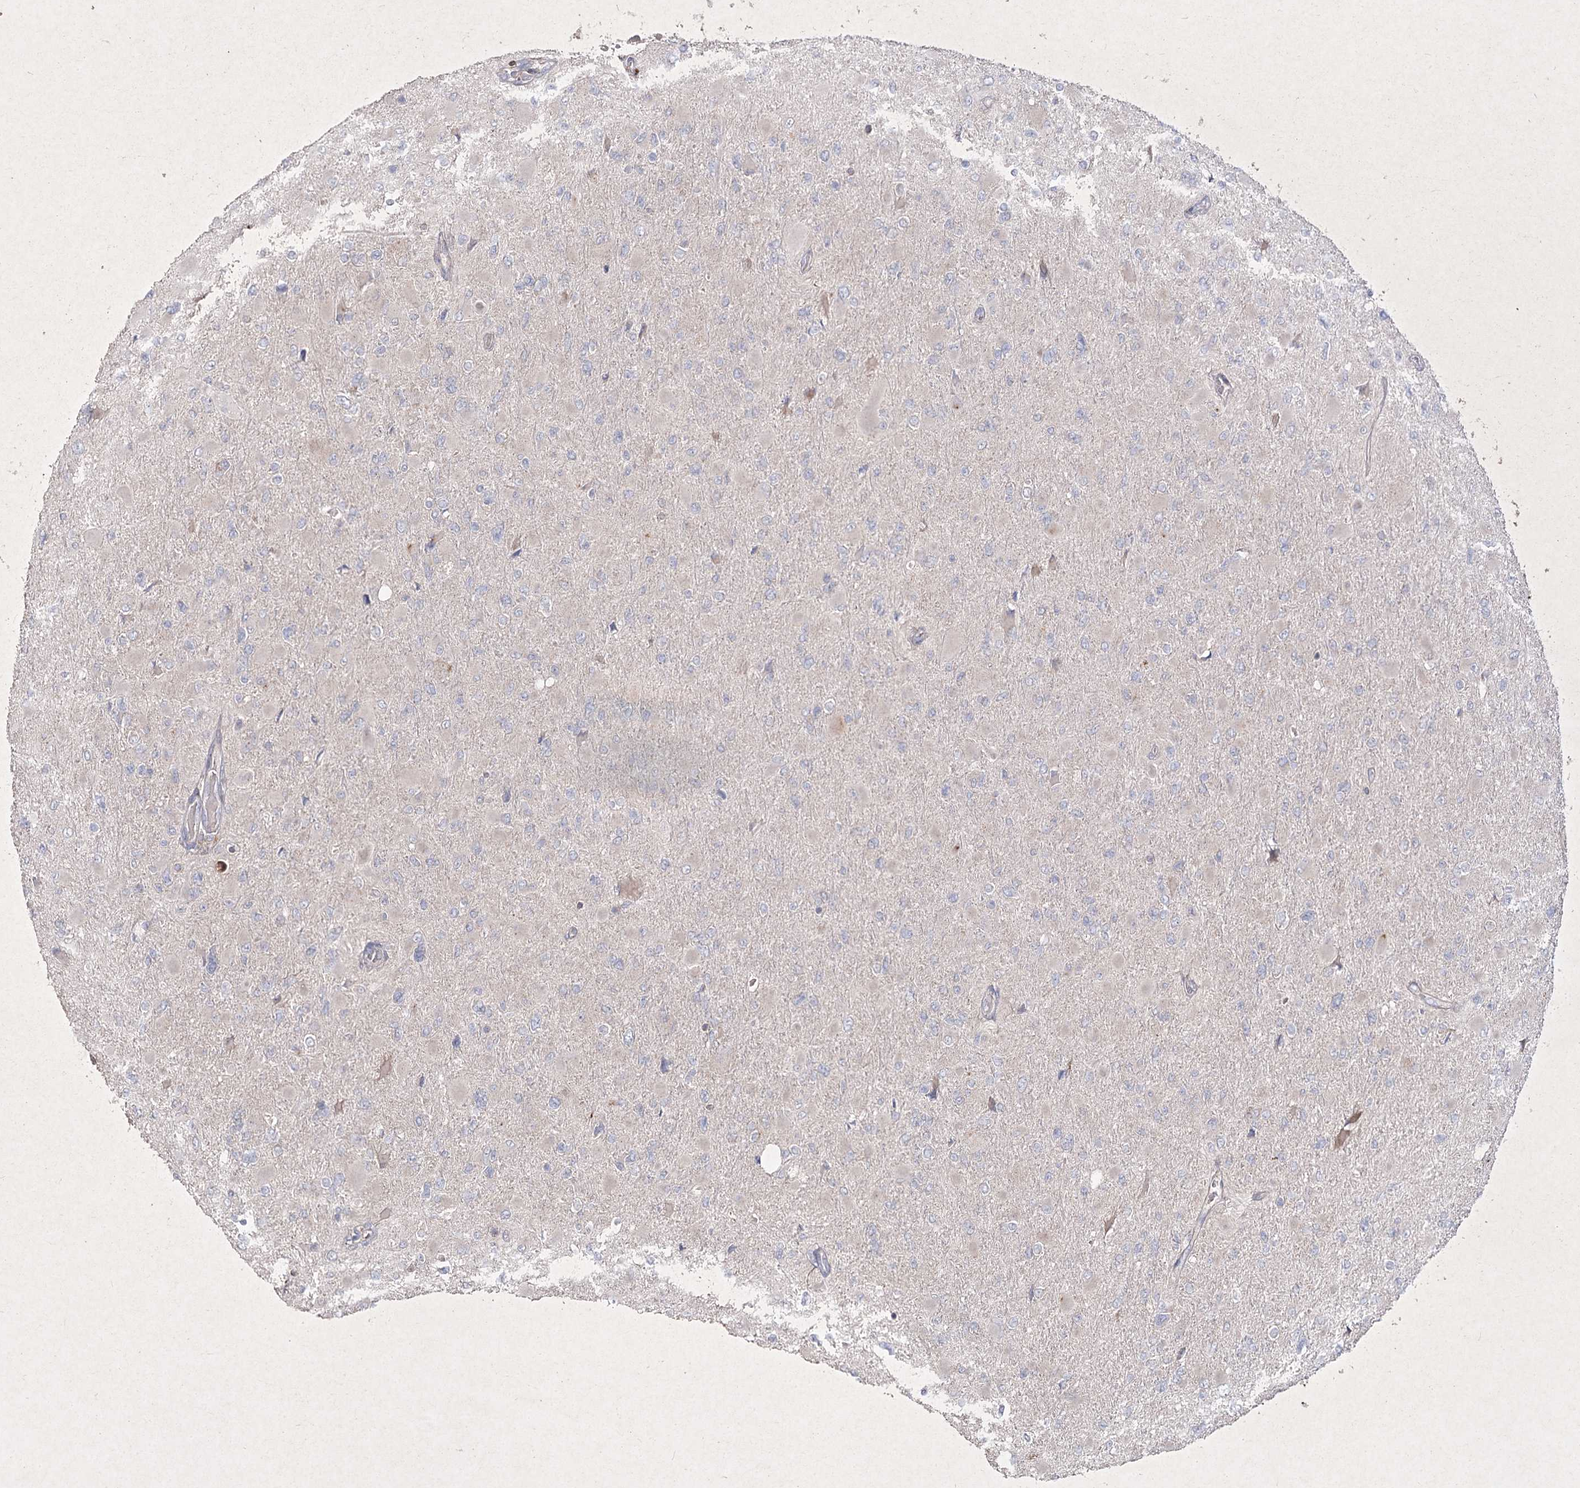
{"staining": {"intensity": "negative", "quantity": "none", "location": "none"}, "tissue": "glioma", "cell_type": "Tumor cells", "image_type": "cancer", "snomed": [{"axis": "morphology", "description": "Glioma, malignant, High grade"}, {"axis": "topography", "description": "Cerebral cortex"}], "caption": "This is an immunohistochemistry (IHC) histopathology image of malignant glioma (high-grade). There is no expression in tumor cells.", "gene": "CIB2", "patient": {"sex": "female", "age": 36}}